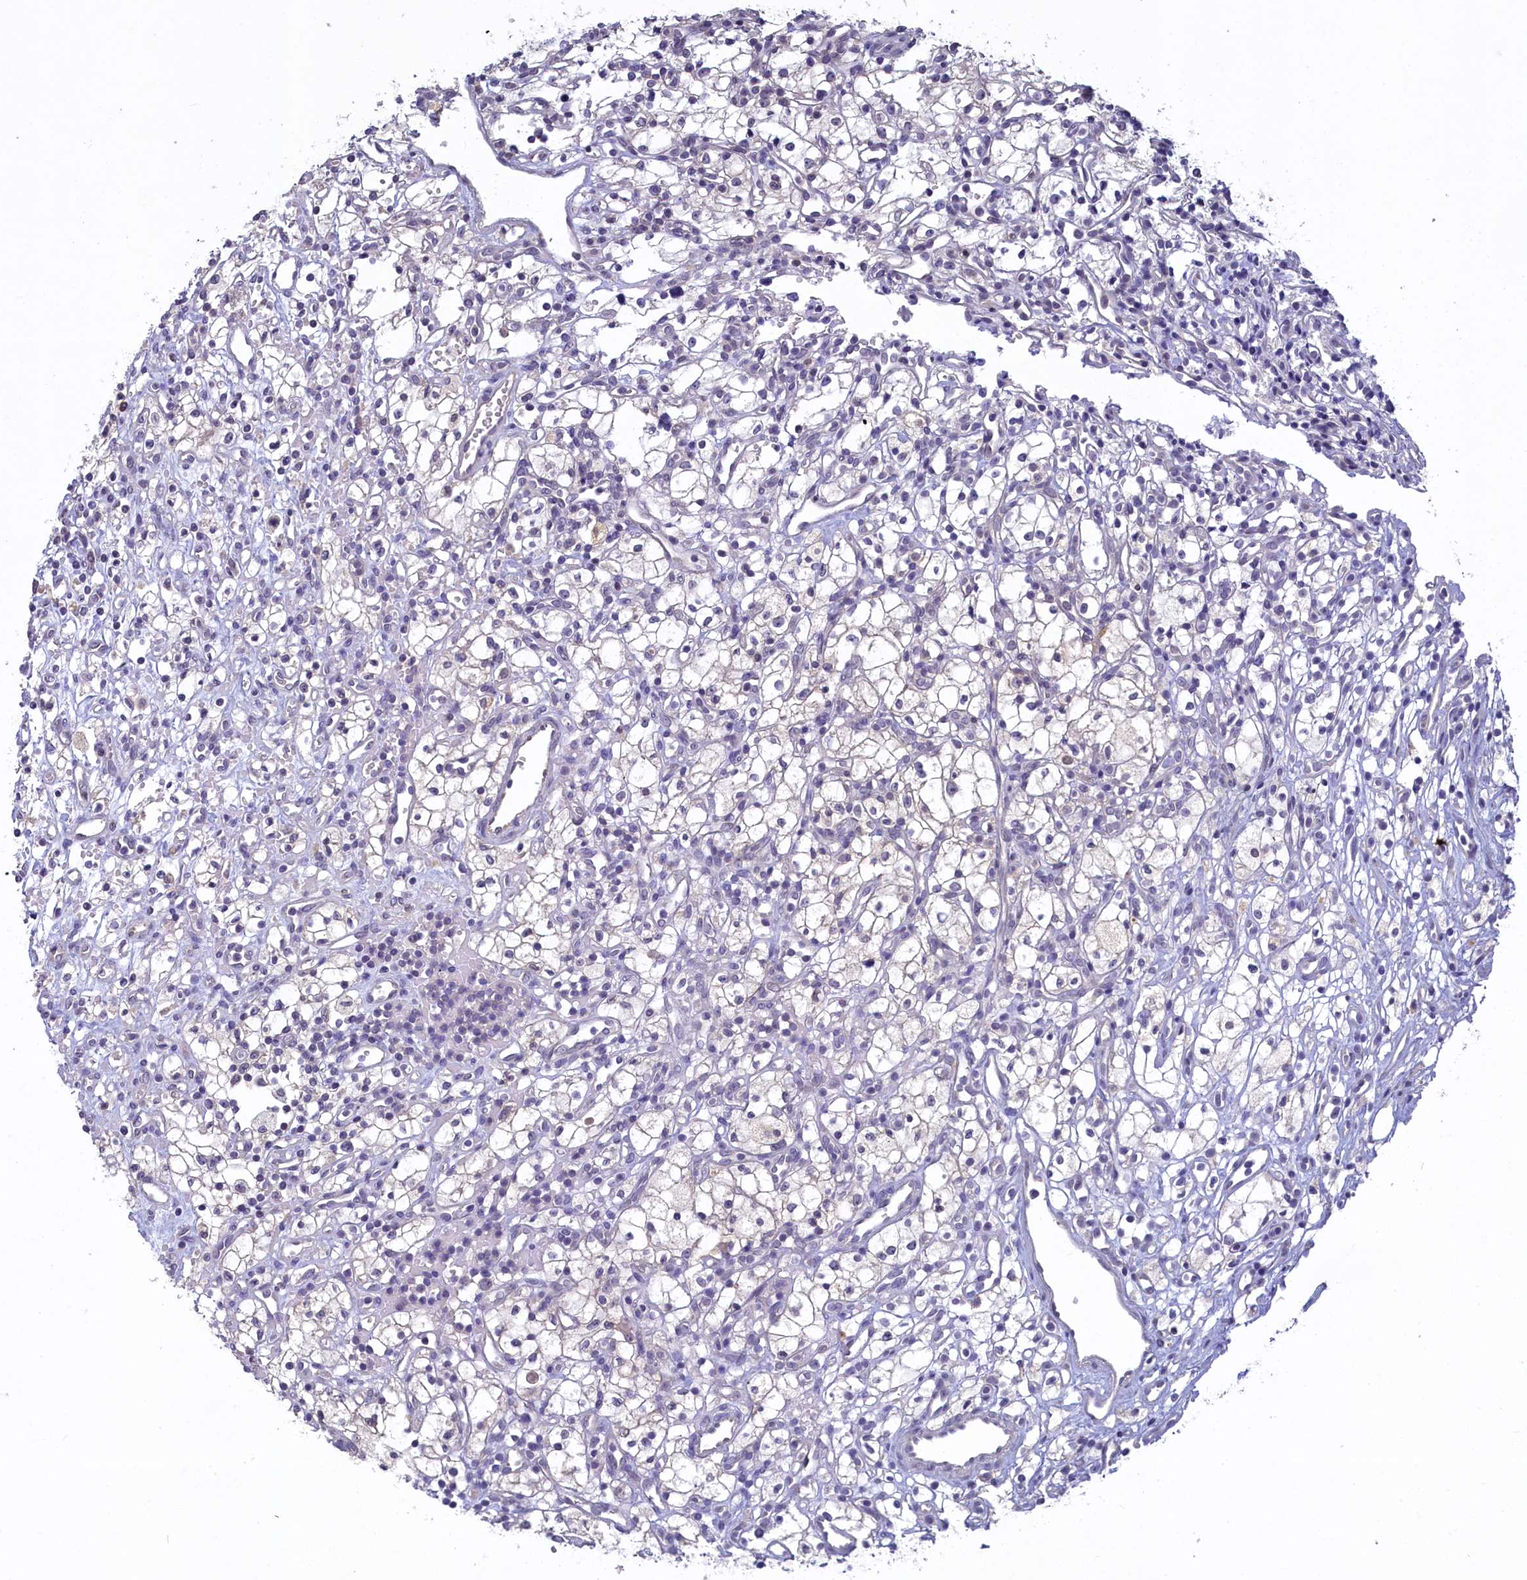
{"staining": {"intensity": "negative", "quantity": "none", "location": "none"}, "tissue": "renal cancer", "cell_type": "Tumor cells", "image_type": "cancer", "snomed": [{"axis": "morphology", "description": "Adenocarcinoma, NOS"}, {"axis": "topography", "description": "Kidney"}], "caption": "High power microscopy micrograph of an IHC photomicrograph of renal adenocarcinoma, revealing no significant staining in tumor cells.", "gene": "UCHL3", "patient": {"sex": "male", "age": 59}}